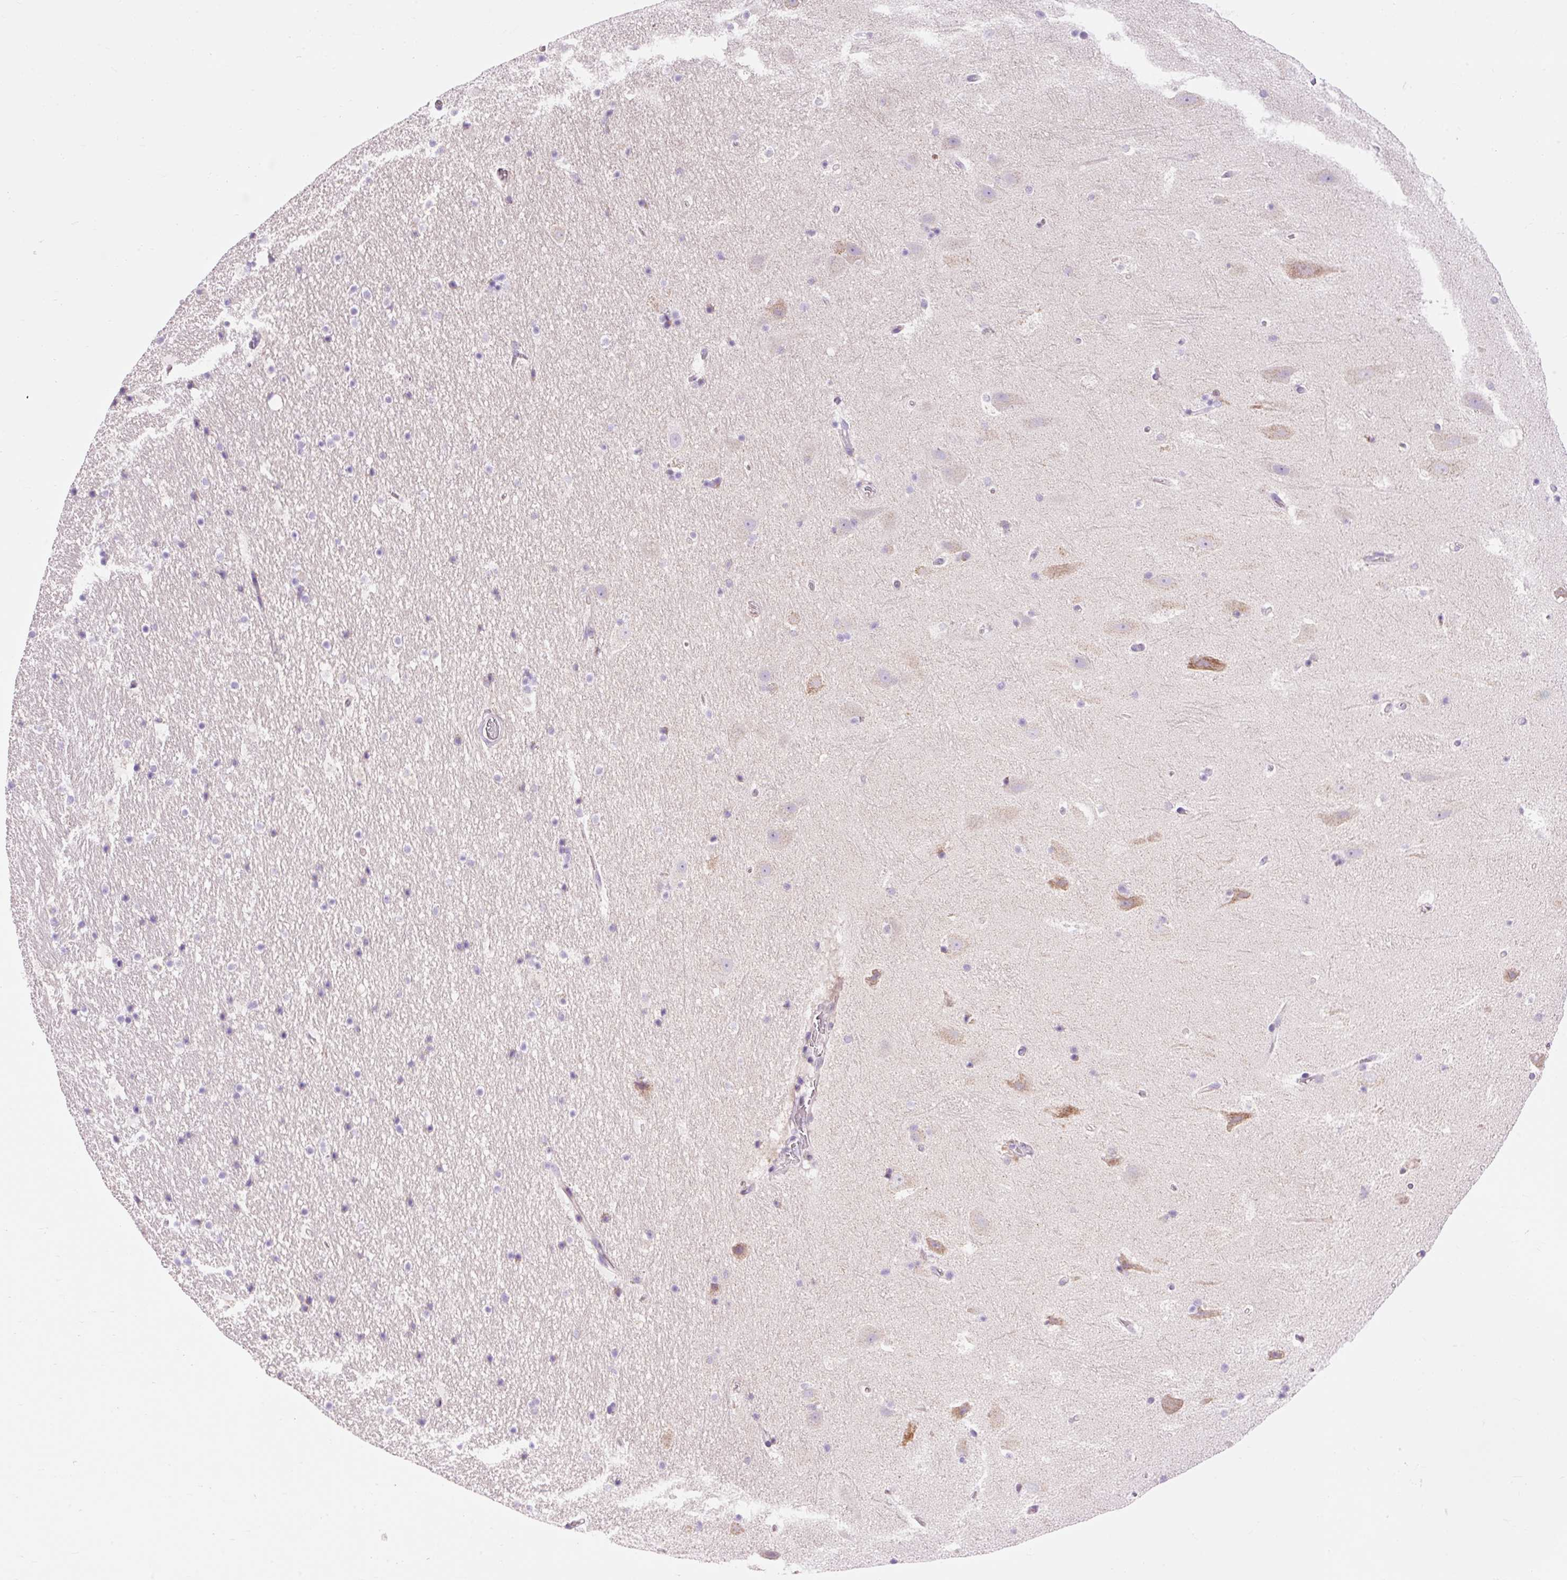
{"staining": {"intensity": "negative", "quantity": "none", "location": "none"}, "tissue": "hippocampus", "cell_type": "Glial cells", "image_type": "normal", "snomed": [{"axis": "morphology", "description": "Normal tissue, NOS"}, {"axis": "topography", "description": "Hippocampus"}], "caption": "An image of hippocampus stained for a protein reveals no brown staining in glial cells. (Stains: DAB (3,3'-diaminobenzidine) immunohistochemistry with hematoxylin counter stain, Microscopy: brightfield microscopy at high magnification).", "gene": "IMMT", "patient": {"sex": "male", "age": 37}}